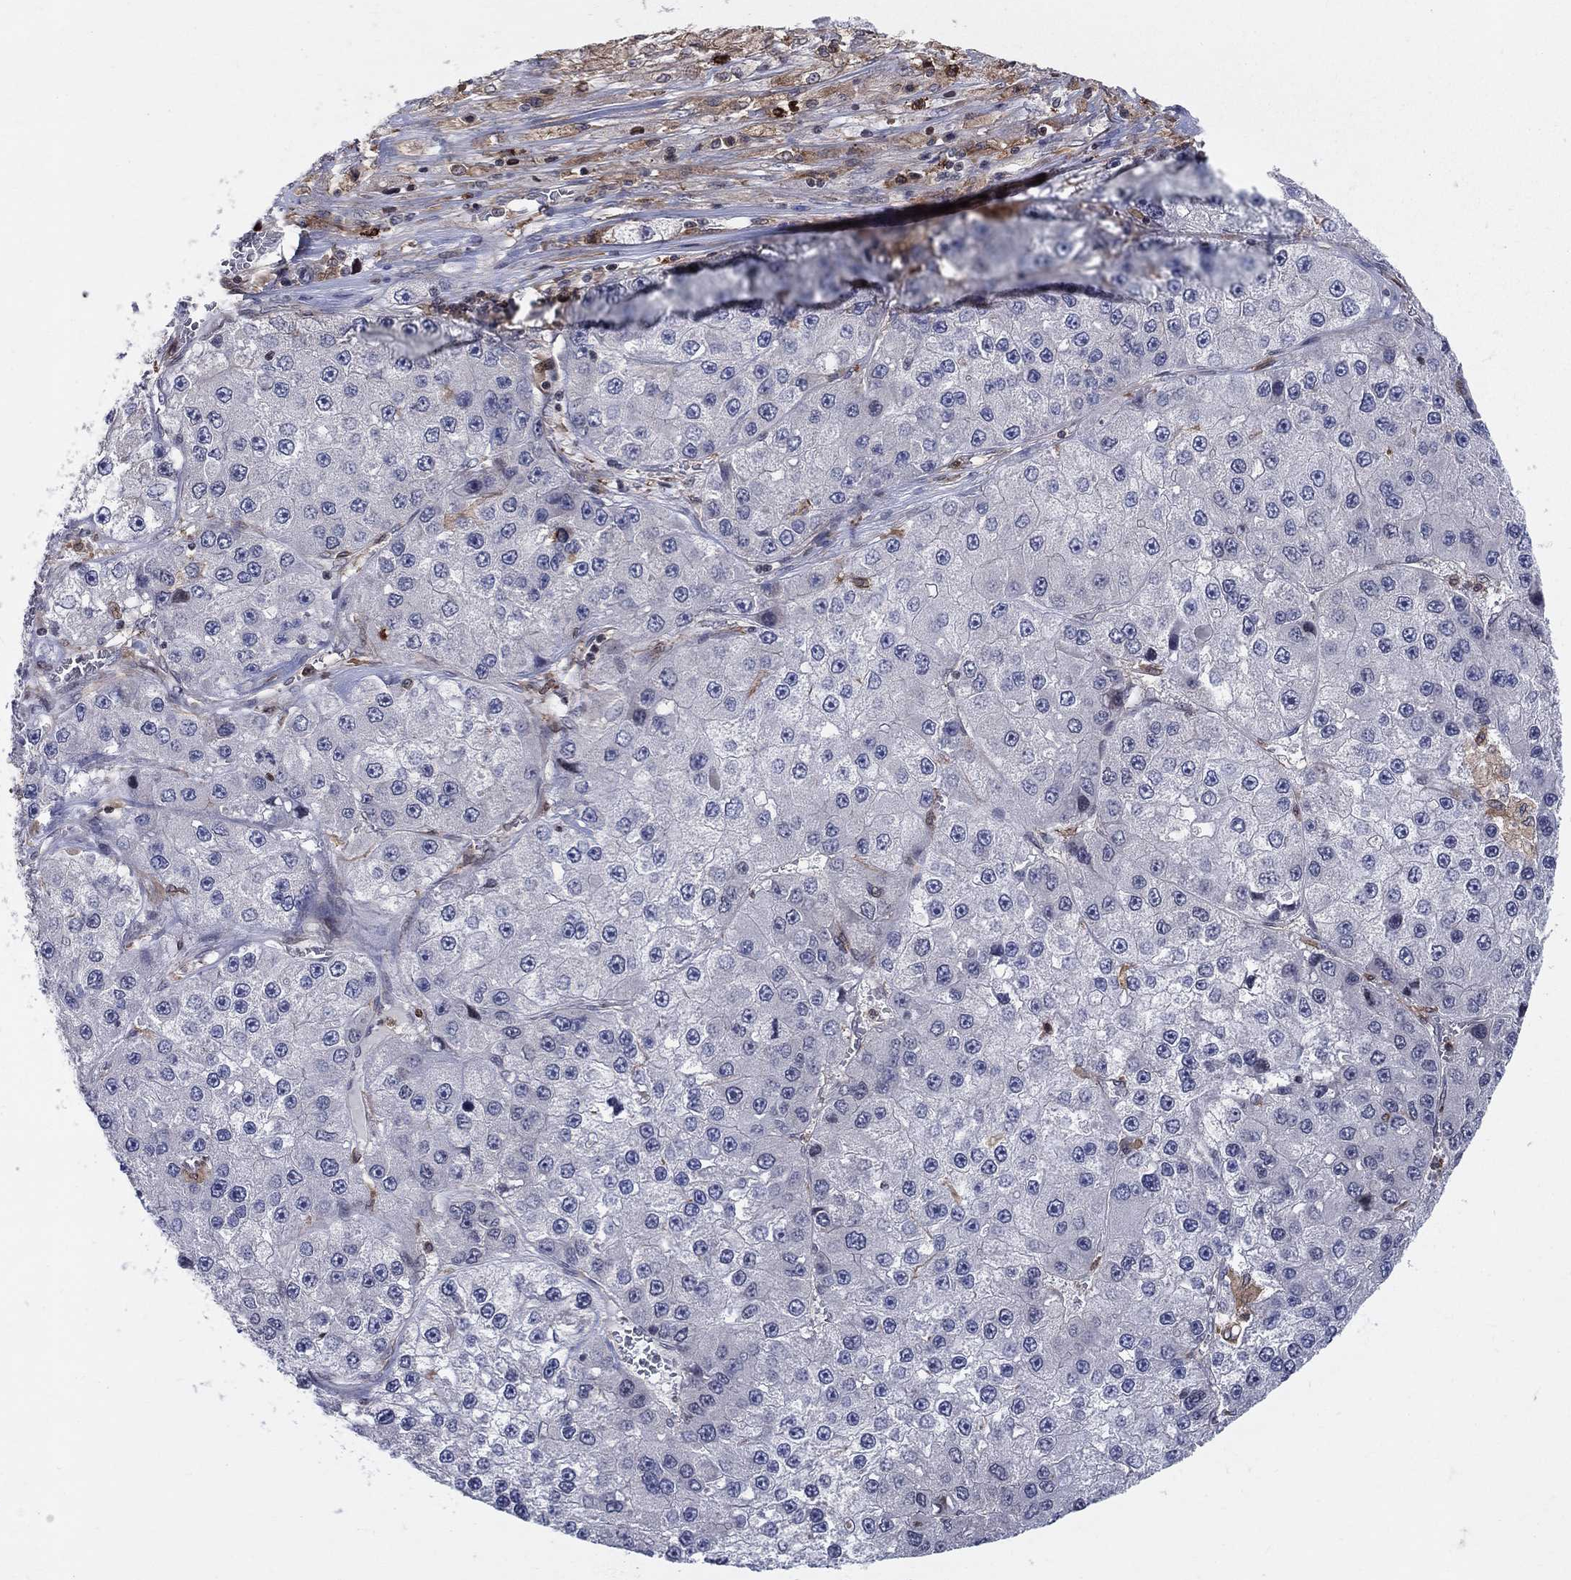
{"staining": {"intensity": "negative", "quantity": "none", "location": "none"}, "tissue": "liver cancer", "cell_type": "Tumor cells", "image_type": "cancer", "snomed": [{"axis": "morphology", "description": "Carcinoma, Hepatocellular, NOS"}, {"axis": "topography", "description": "Liver"}], "caption": "Liver cancer (hepatocellular carcinoma) was stained to show a protein in brown. There is no significant expression in tumor cells.", "gene": "ZNHIT3", "patient": {"sex": "female", "age": 73}}